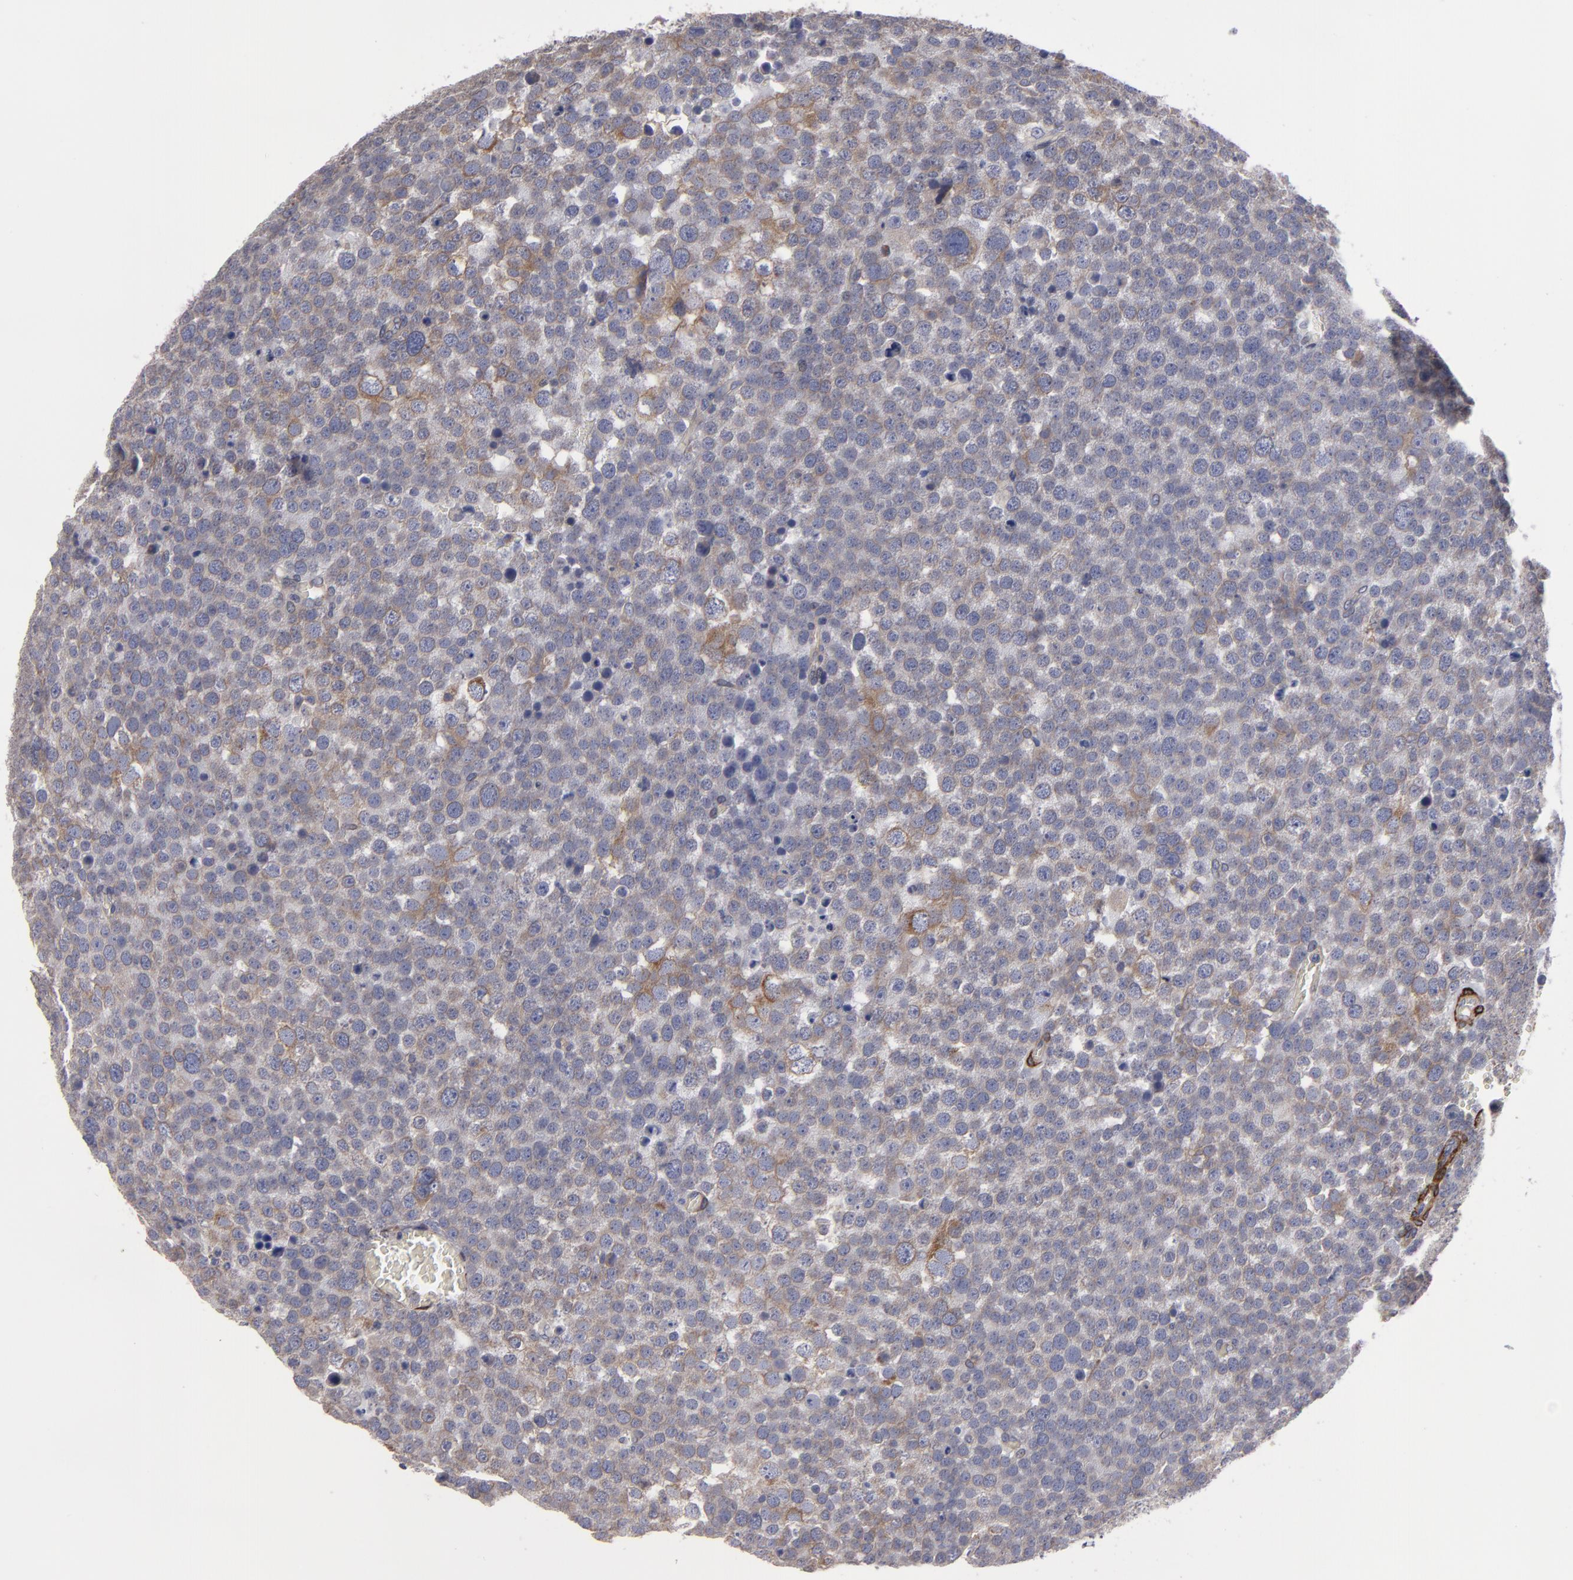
{"staining": {"intensity": "weak", "quantity": "25%-75%", "location": "cytoplasmic/membranous"}, "tissue": "testis cancer", "cell_type": "Tumor cells", "image_type": "cancer", "snomed": [{"axis": "morphology", "description": "Seminoma, NOS"}, {"axis": "topography", "description": "Testis"}], "caption": "A low amount of weak cytoplasmic/membranous positivity is appreciated in approximately 25%-75% of tumor cells in testis cancer tissue.", "gene": "SLMAP", "patient": {"sex": "male", "age": 71}}